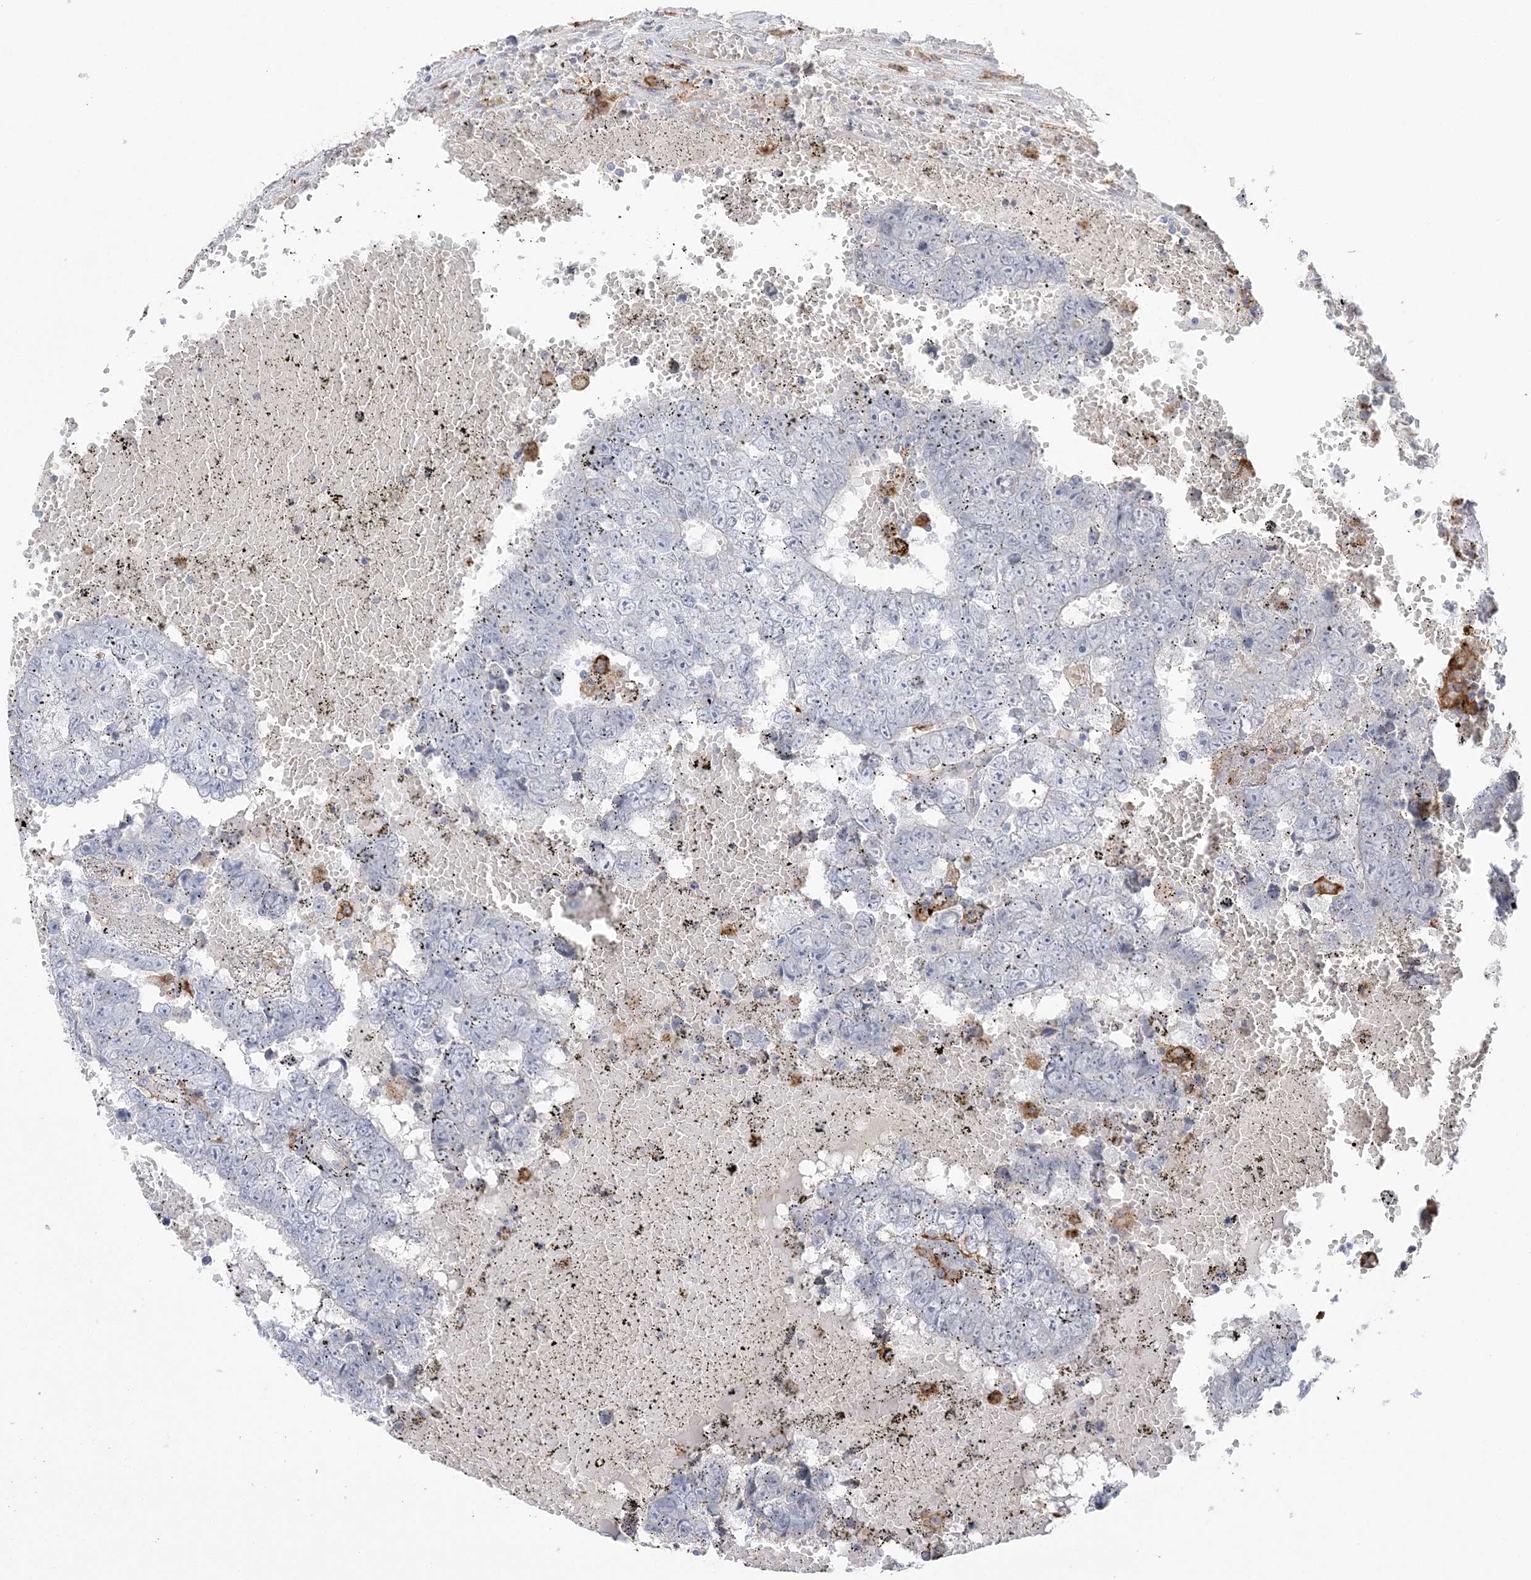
{"staining": {"intensity": "negative", "quantity": "none", "location": "none"}, "tissue": "testis cancer", "cell_type": "Tumor cells", "image_type": "cancer", "snomed": [{"axis": "morphology", "description": "Carcinoma, Embryonal, NOS"}, {"axis": "topography", "description": "Testis"}], "caption": "The photomicrograph reveals no staining of tumor cells in testis cancer.", "gene": "HAAO", "patient": {"sex": "male", "age": 25}}